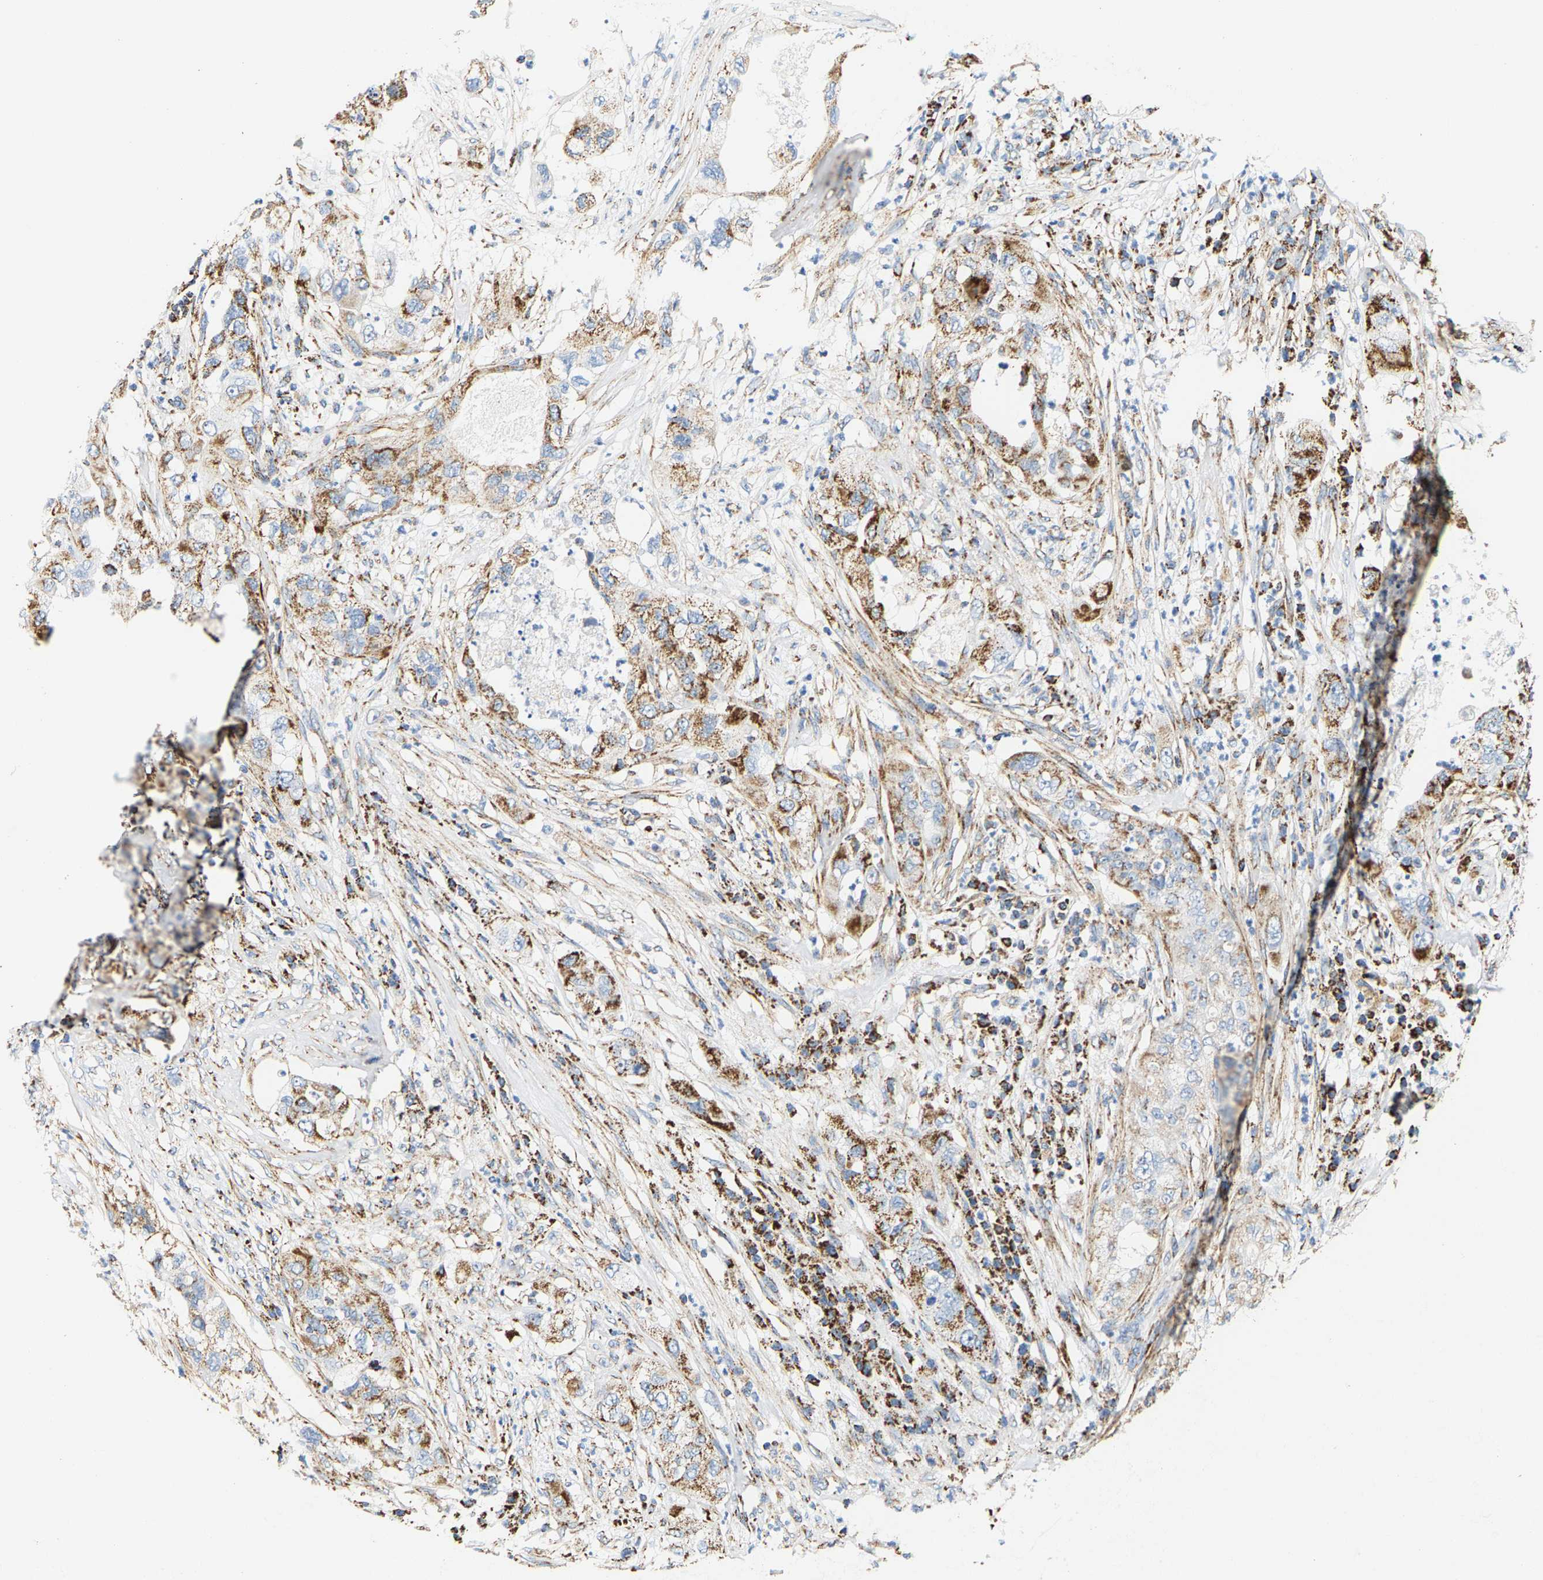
{"staining": {"intensity": "moderate", "quantity": "25%-75%", "location": "cytoplasmic/membranous"}, "tissue": "pancreatic cancer", "cell_type": "Tumor cells", "image_type": "cancer", "snomed": [{"axis": "morphology", "description": "Adenocarcinoma, NOS"}, {"axis": "topography", "description": "Pancreas"}], "caption": "This photomicrograph reveals immunohistochemistry staining of pancreatic cancer, with medium moderate cytoplasmic/membranous expression in approximately 25%-75% of tumor cells.", "gene": "SHMT2", "patient": {"sex": "female", "age": 78}}